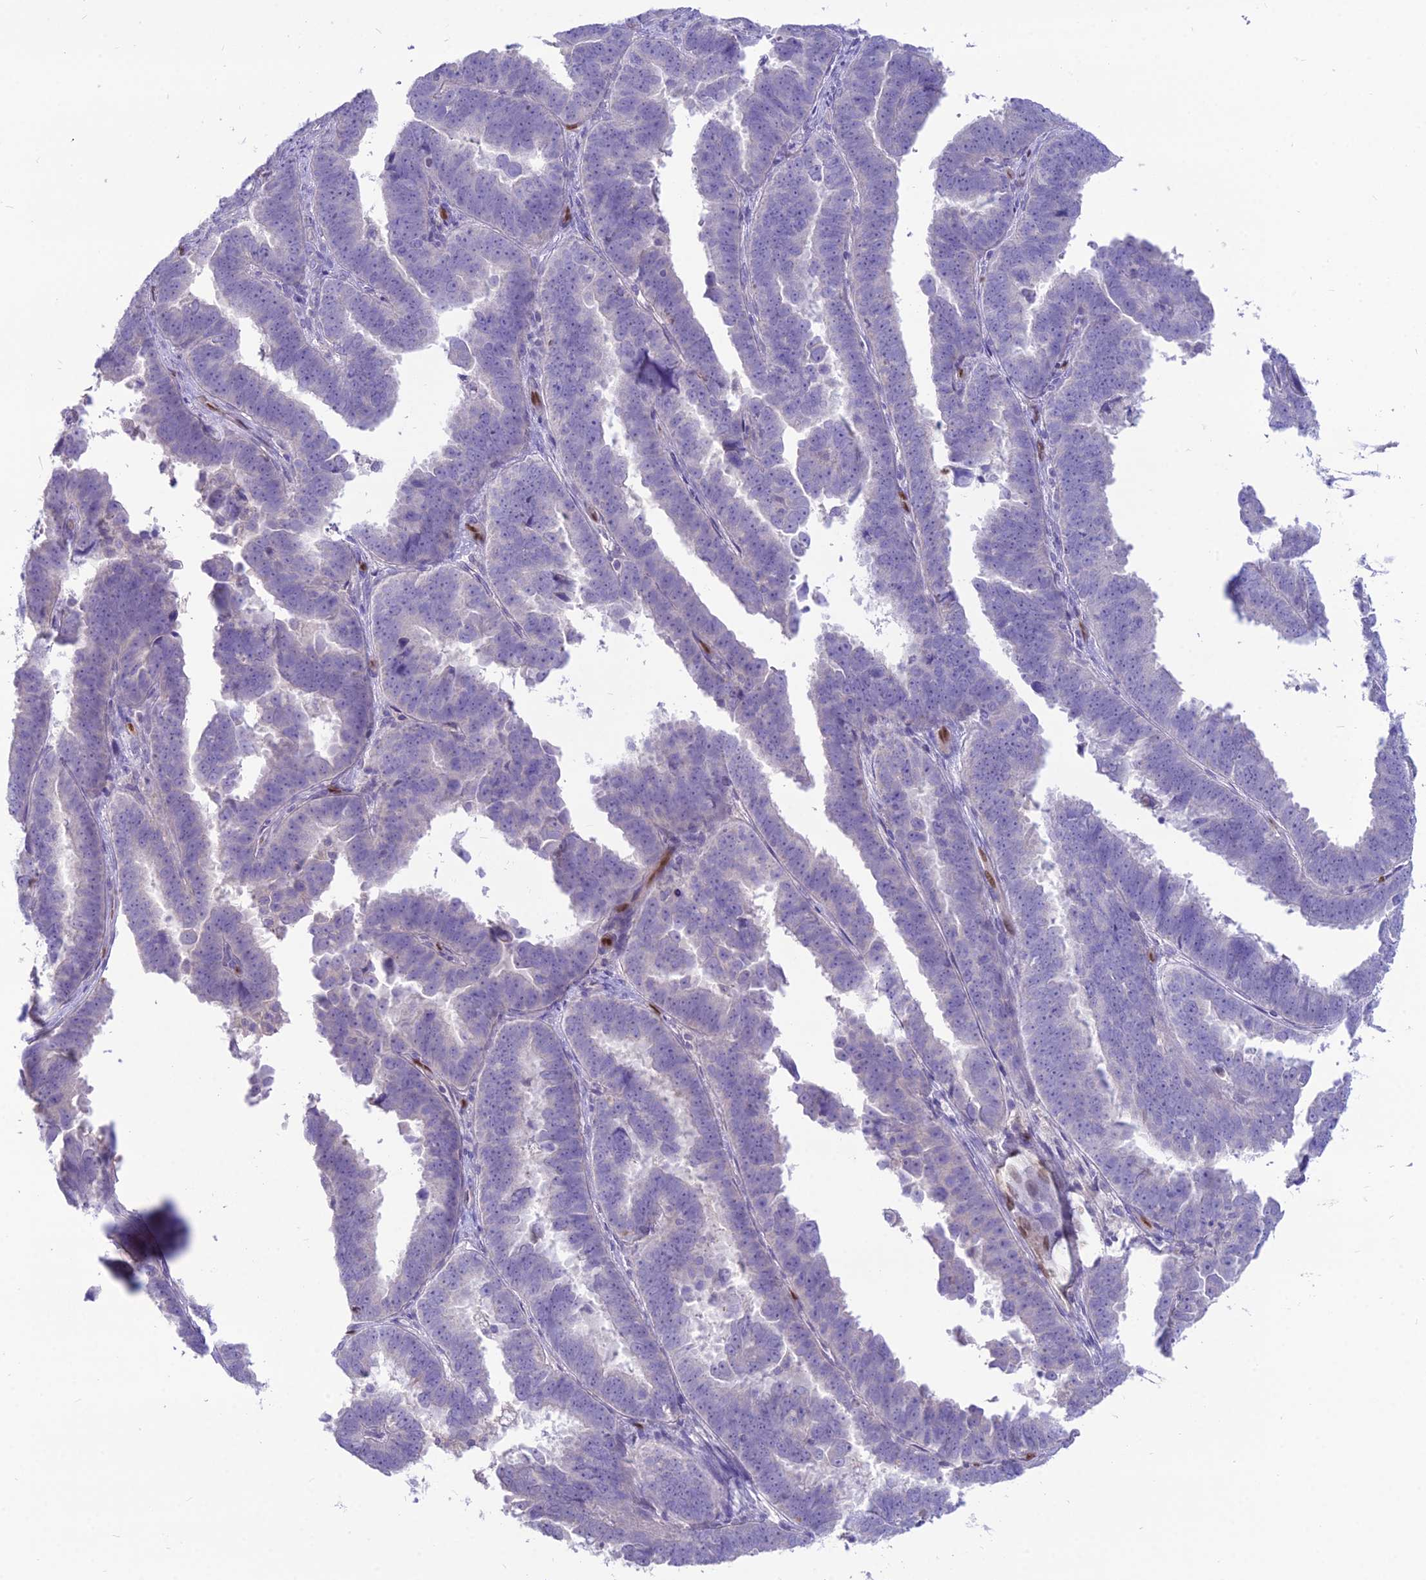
{"staining": {"intensity": "negative", "quantity": "none", "location": "none"}, "tissue": "endometrial cancer", "cell_type": "Tumor cells", "image_type": "cancer", "snomed": [{"axis": "morphology", "description": "Adenocarcinoma, NOS"}, {"axis": "topography", "description": "Endometrium"}], "caption": "IHC of adenocarcinoma (endometrial) shows no staining in tumor cells. The staining was performed using DAB to visualize the protein expression in brown, while the nuclei were stained in blue with hematoxylin (Magnification: 20x).", "gene": "NOVA2", "patient": {"sex": "female", "age": 75}}